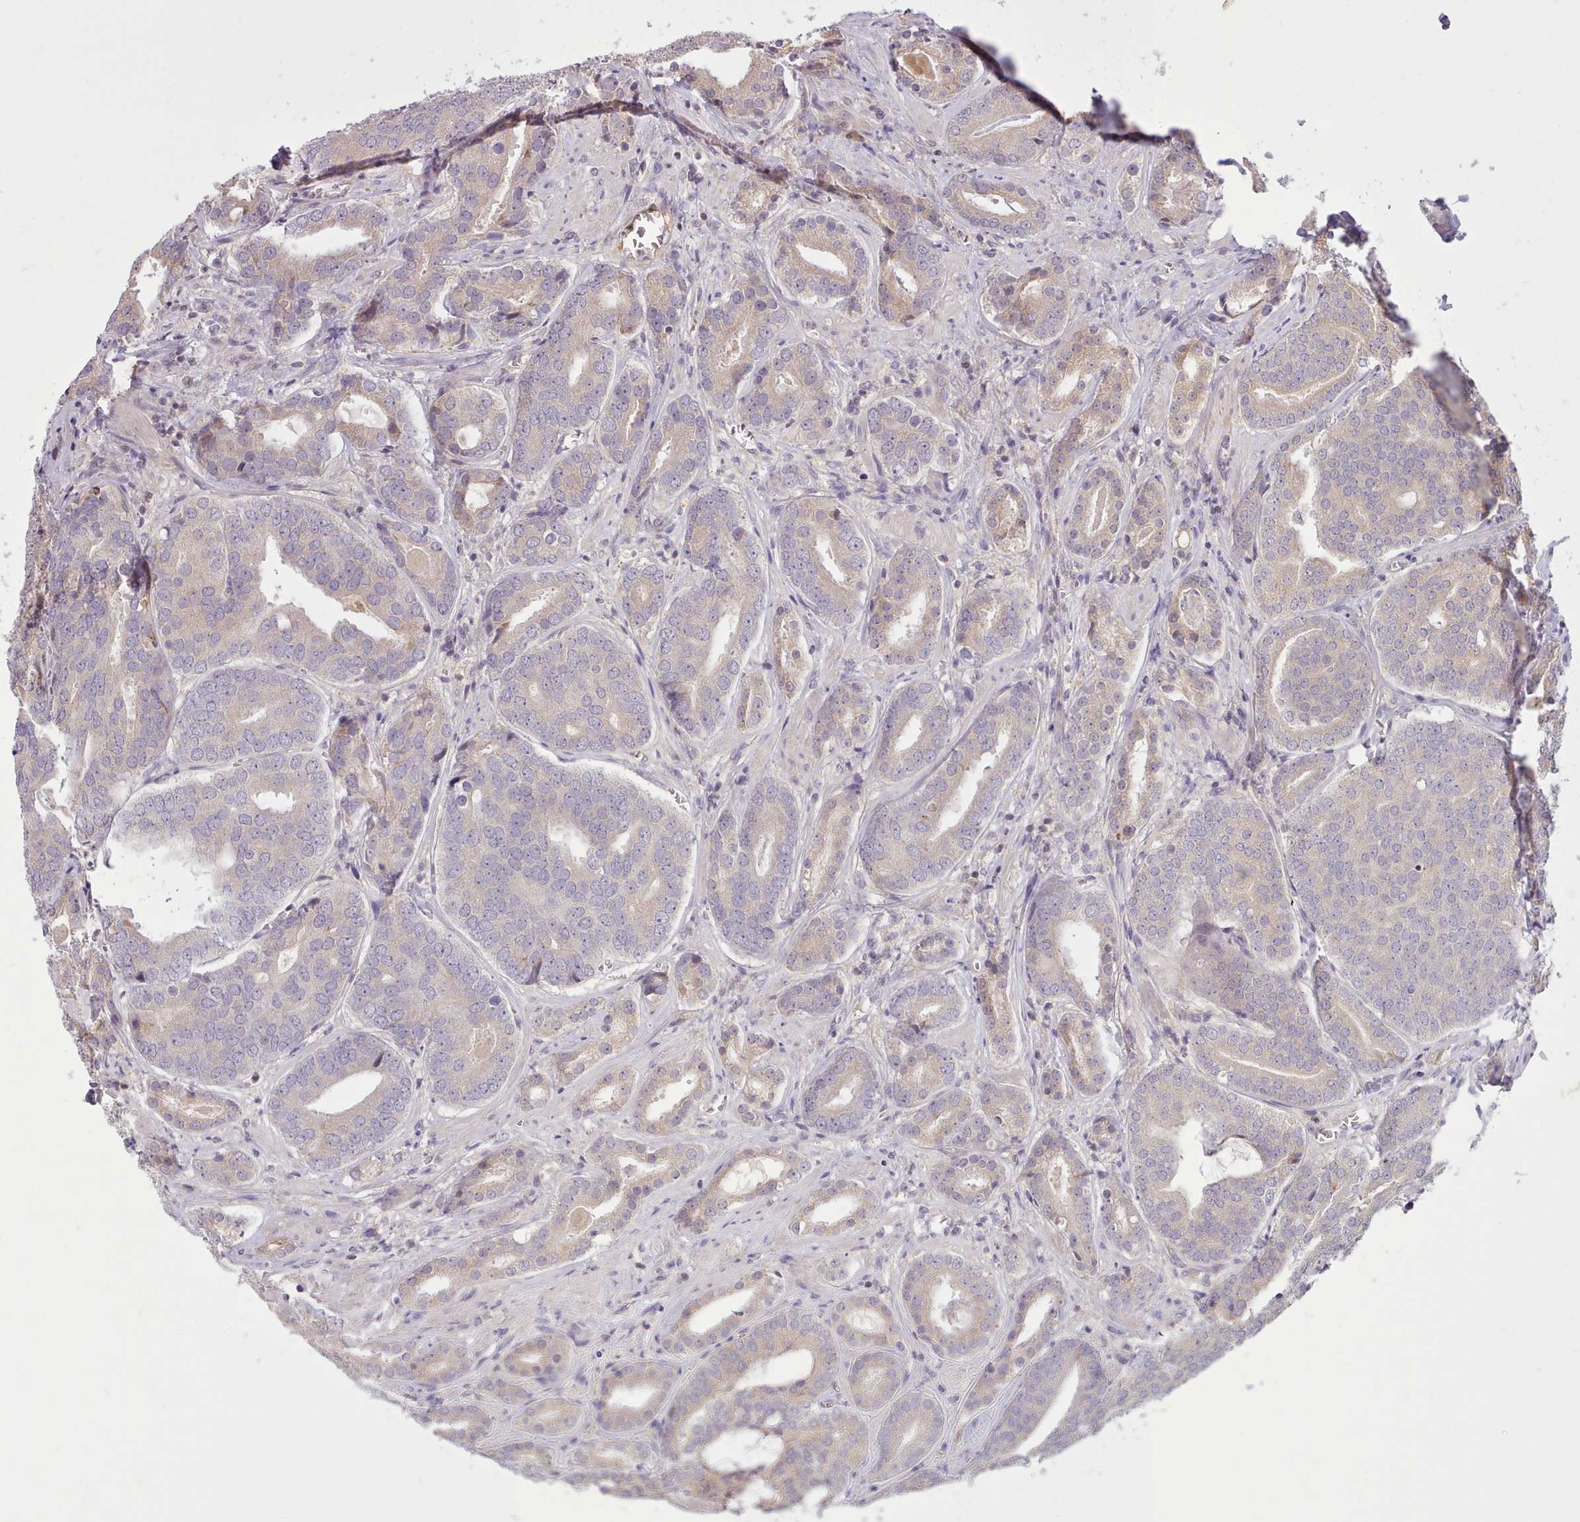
{"staining": {"intensity": "weak", "quantity": "<25%", "location": "cytoplasmic/membranous"}, "tissue": "prostate cancer", "cell_type": "Tumor cells", "image_type": "cancer", "snomed": [{"axis": "morphology", "description": "Adenocarcinoma, High grade"}, {"axis": "topography", "description": "Prostate"}], "caption": "Tumor cells show no significant staining in prostate cancer (high-grade adenocarcinoma).", "gene": "NMRK1", "patient": {"sex": "male", "age": 55}}